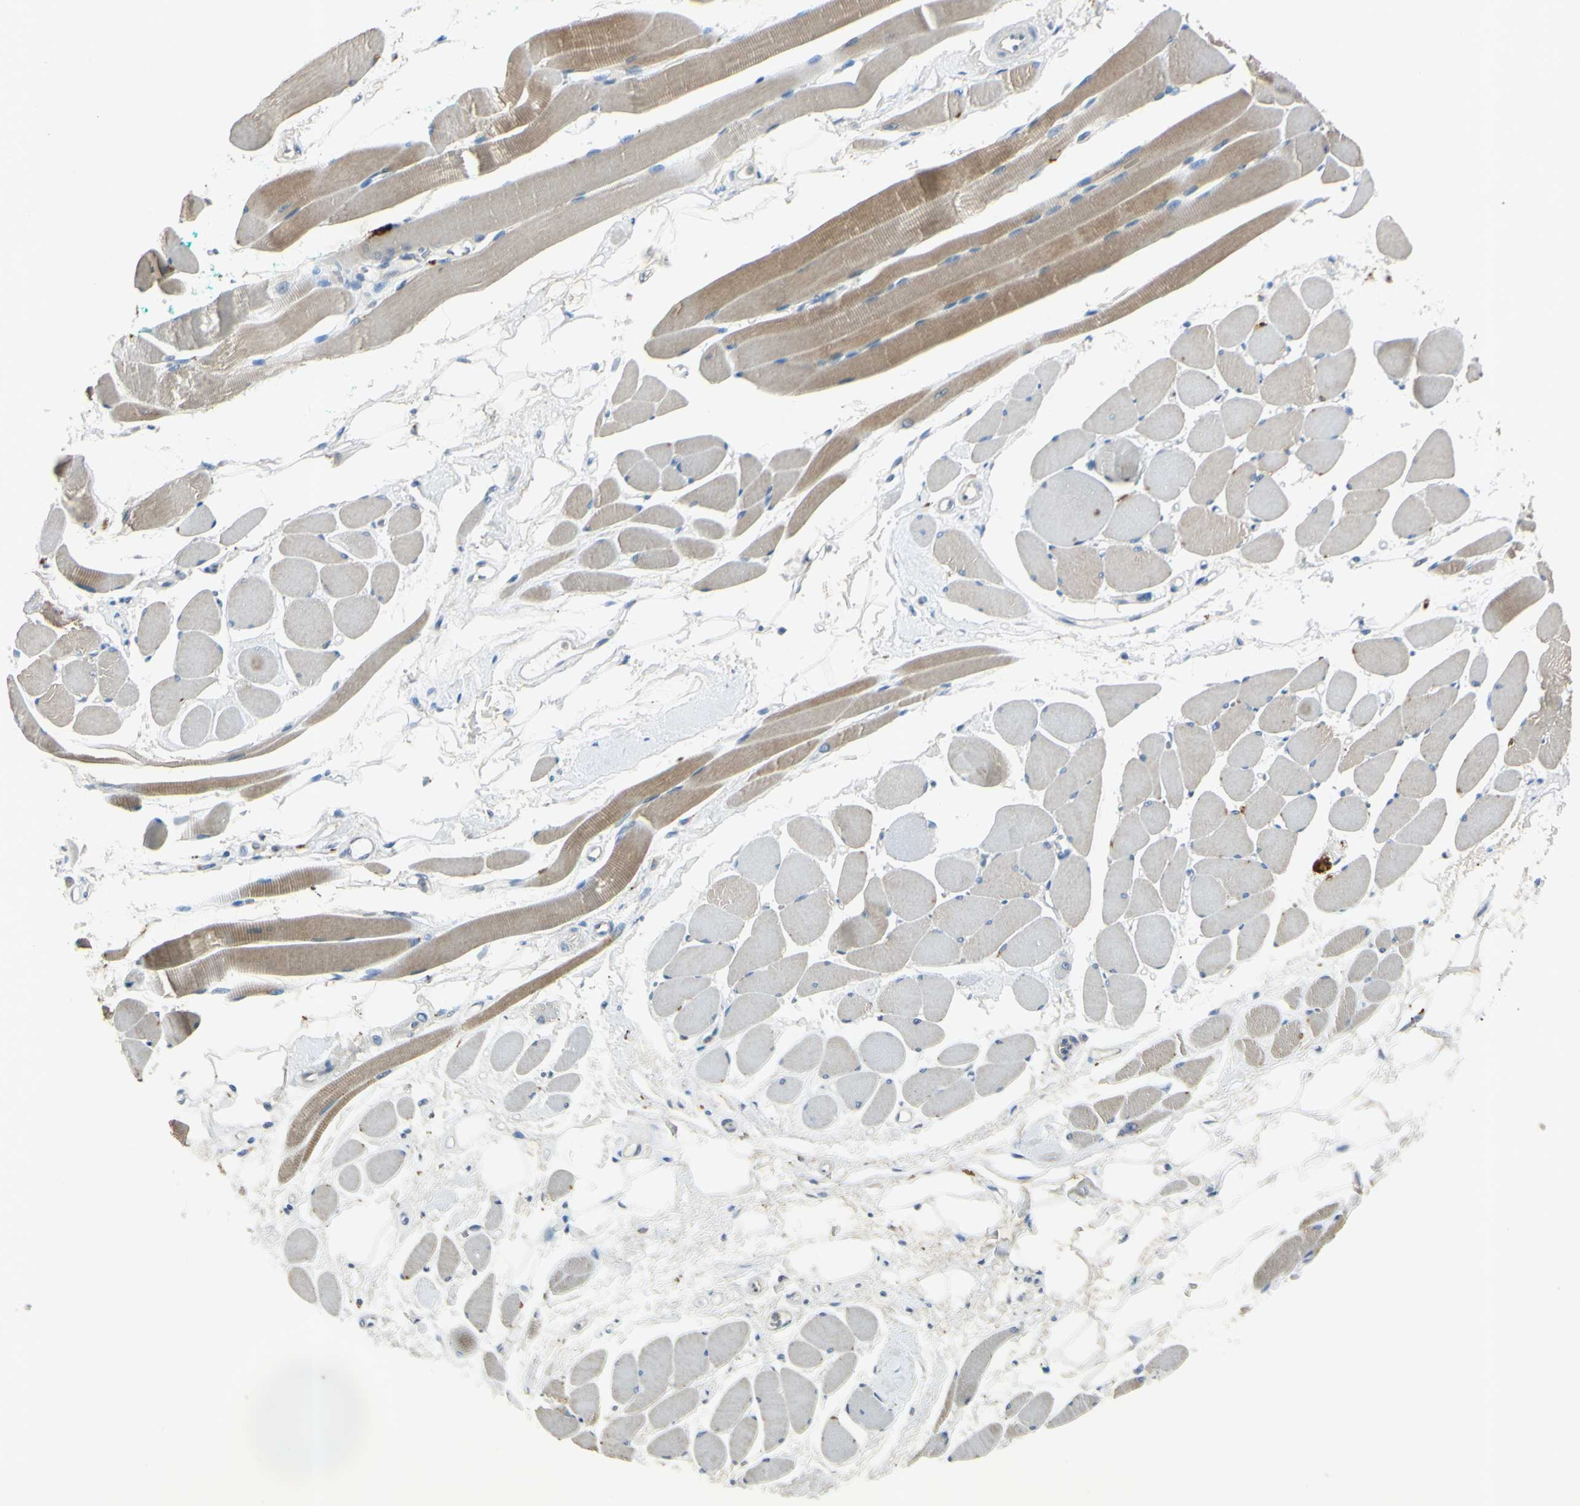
{"staining": {"intensity": "moderate", "quantity": "25%-75%", "location": "cytoplasmic/membranous"}, "tissue": "skeletal muscle", "cell_type": "Myocytes", "image_type": "normal", "snomed": [{"axis": "morphology", "description": "Normal tissue, NOS"}, {"axis": "topography", "description": "Skeletal muscle"}, {"axis": "topography", "description": "Peripheral nerve tissue"}], "caption": "The immunohistochemical stain shows moderate cytoplasmic/membranous staining in myocytes of benign skeletal muscle. The staining was performed using DAB, with brown indicating positive protein expression. Nuclei are stained blue with hematoxylin.", "gene": "AATK", "patient": {"sex": "female", "age": 84}}